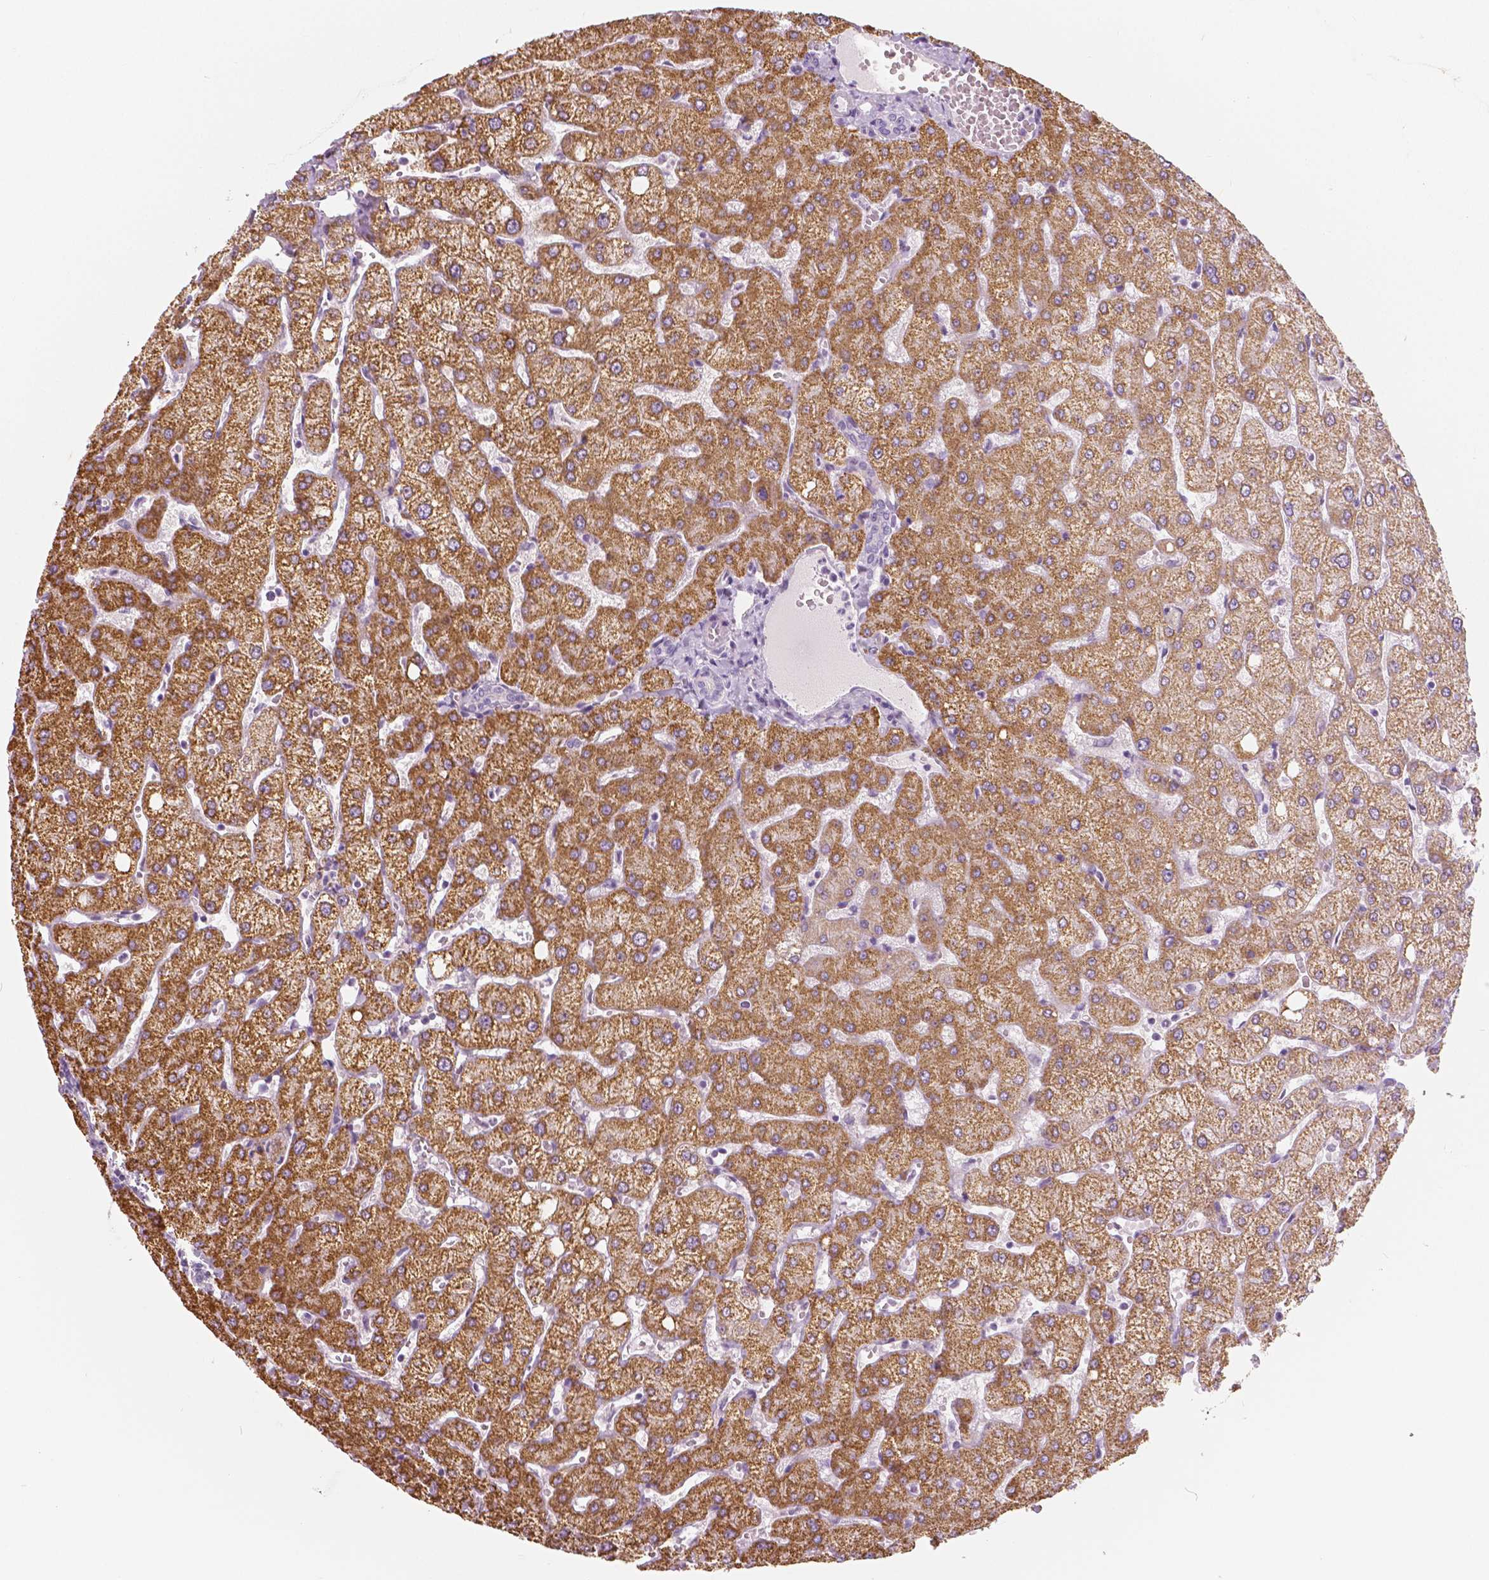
{"staining": {"intensity": "negative", "quantity": "none", "location": "none"}, "tissue": "liver", "cell_type": "Cholangiocytes", "image_type": "normal", "snomed": [{"axis": "morphology", "description": "Normal tissue, NOS"}, {"axis": "topography", "description": "Liver"}], "caption": "Protein analysis of unremarkable liver shows no significant positivity in cholangiocytes. (DAB (3,3'-diaminobenzidine) IHC with hematoxylin counter stain).", "gene": "A4GNT", "patient": {"sex": "female", "age": 54}}